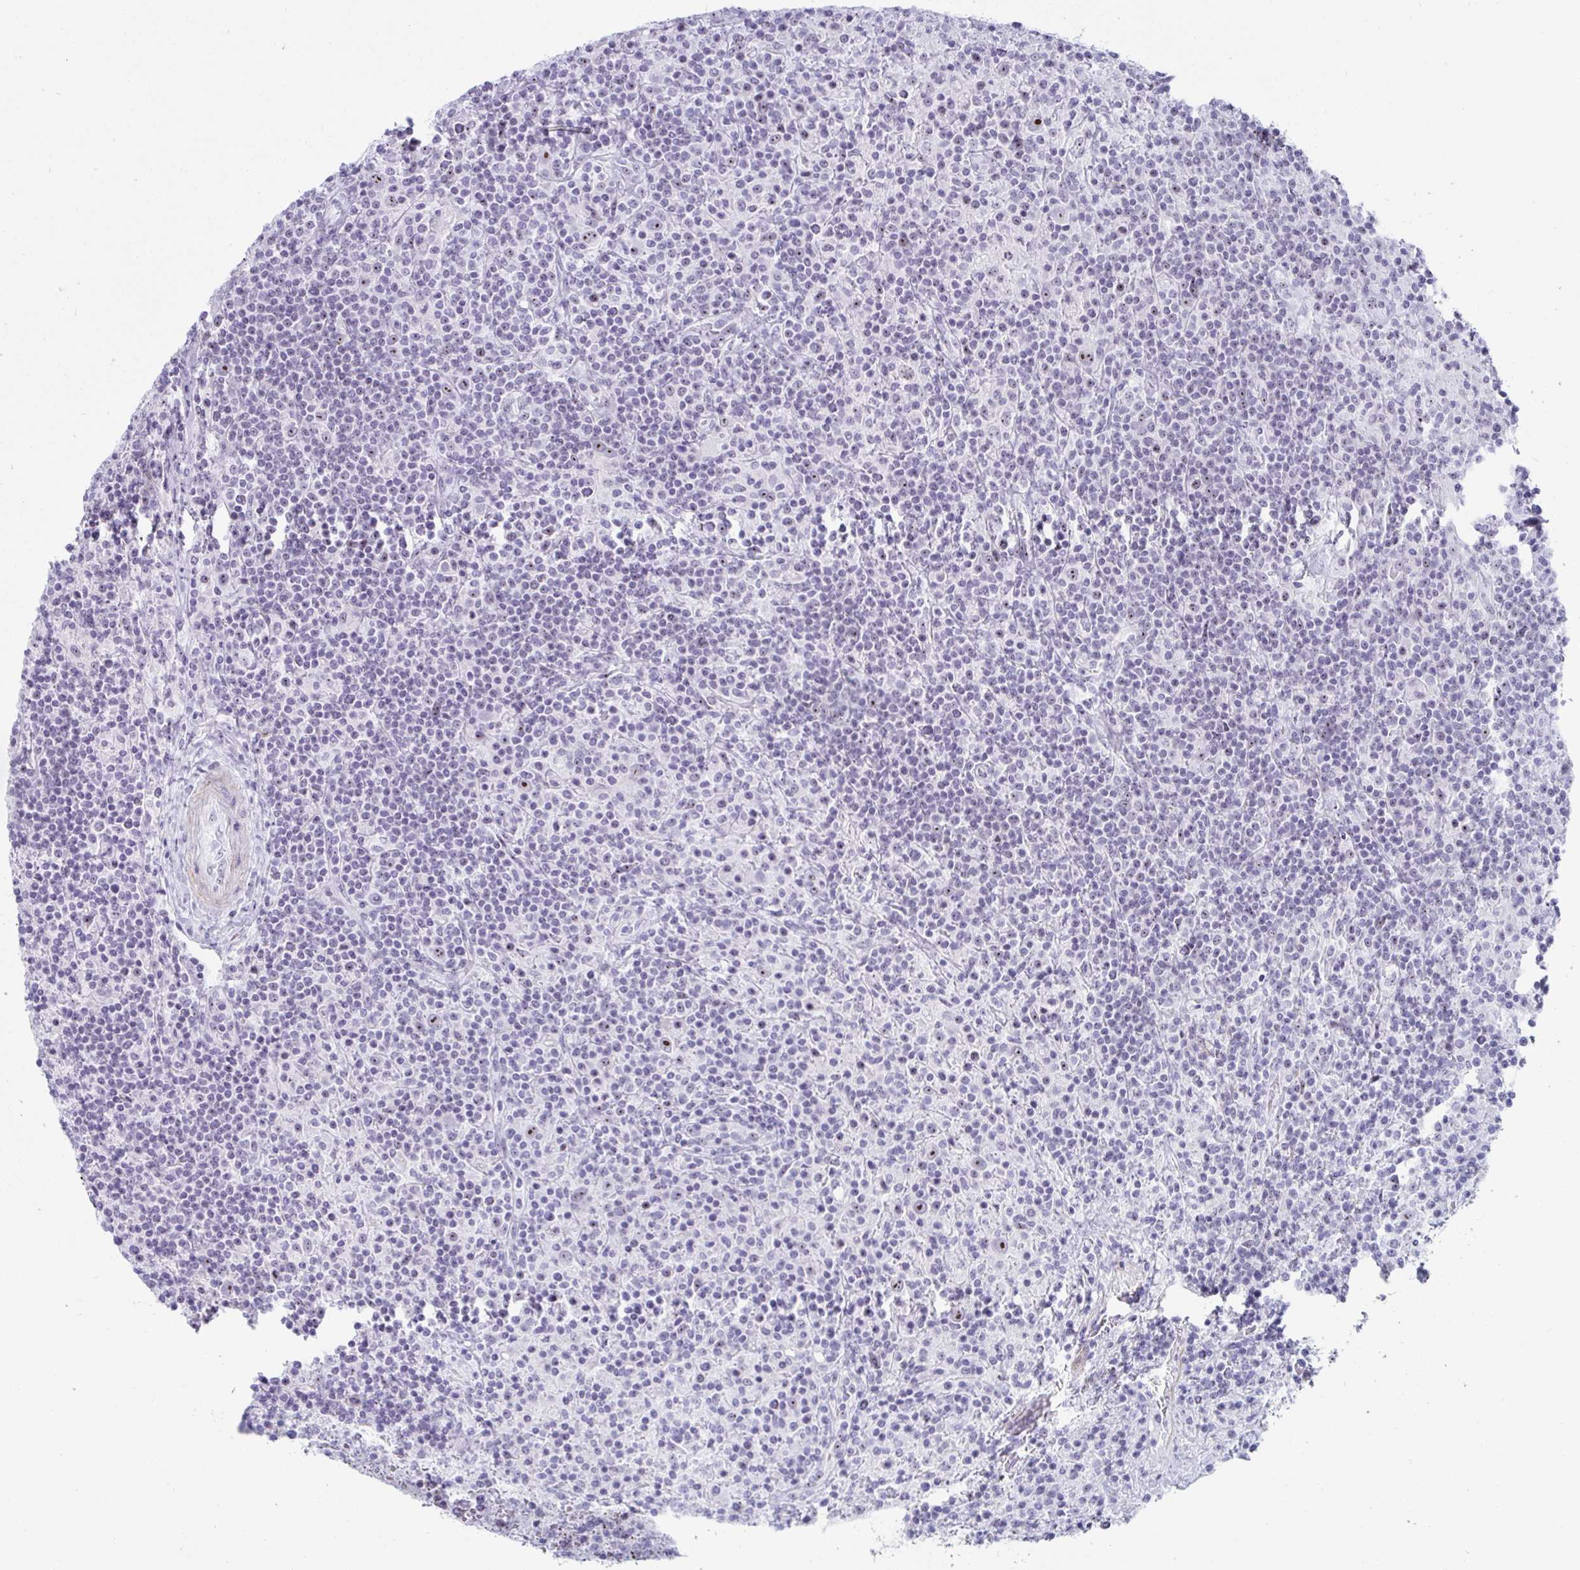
{"staining": {"intensity": "moderate", "quantity": ">75%", "location": "nuclear"}, "tissue": "lymphoma", "cell_type": "Tumor cells", "image_type": "cancer", "snomed": [{"axis": "morphology", "description": "Hodgkin's disease, NOS"}, {"axis": "topography", "description": "Lymph node"}], "caption": "The histopathology image reveals immunohistochemical staining of Hodgkin's disease. There is moderate nuclear staining is appreciated in about >75% of tumor cells.", "gene": "NOP10", "patient": {"sex": "male", "age": 70}}